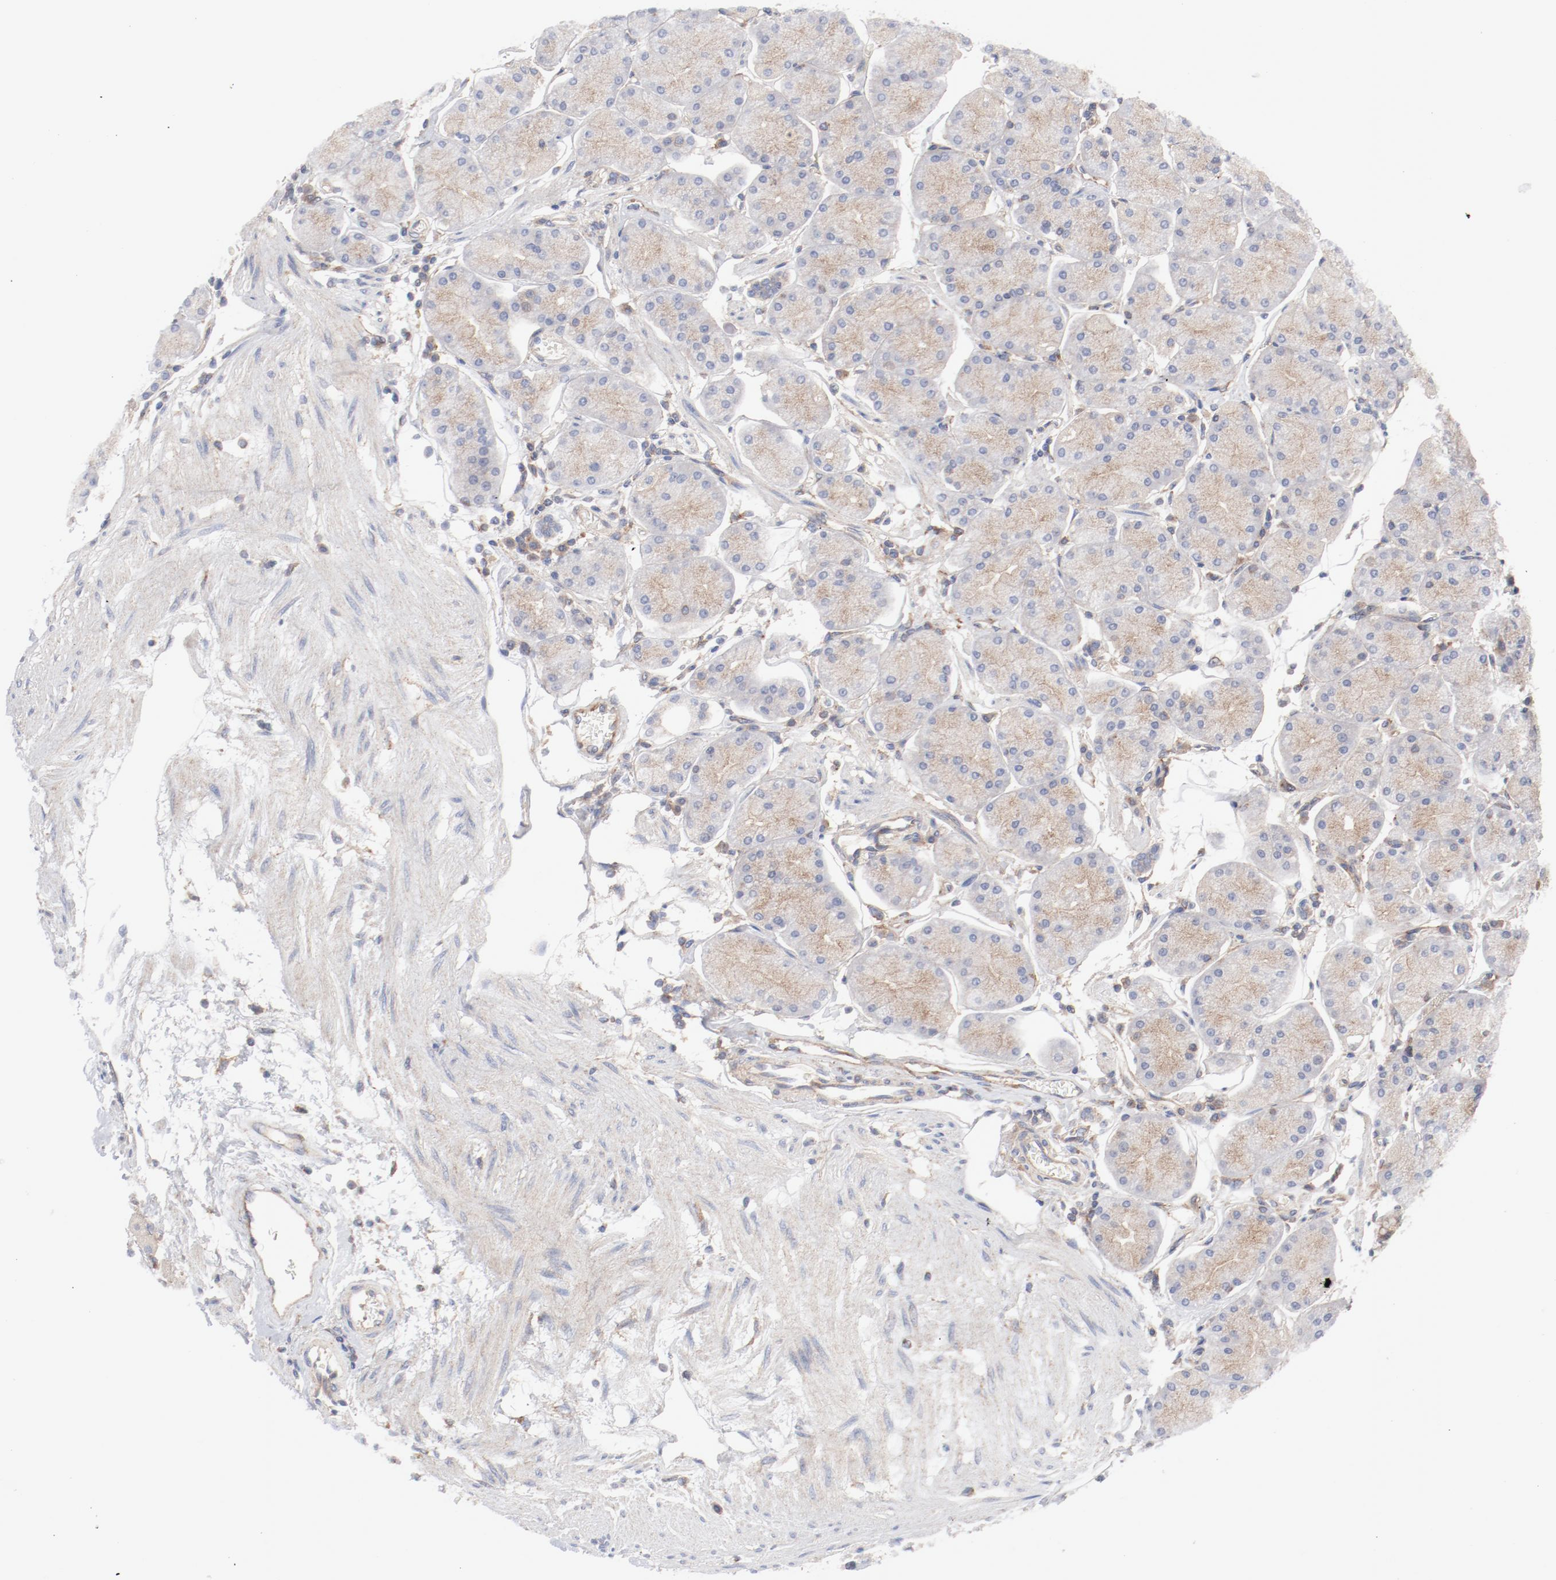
{"staining": {"intensity": "weak", "quantity": "25%-75%", "location": "cytoplasmic/membranous"}, "tissue": "stomach", "cell_type": "Glandular cells", "image_type": "normal", "snomed": [{"axis": "morphology", "description": "Normal tissue, NOS"}, {"axis": "topography", "description": "Stomach, upper"}, {"axis": "topography", "description": "Stomach"}], "caption": "Approximately 25%-75% of glandular cells in unremarkable stomach show weak cytoplasmic/membranous protein staining as visualized by brown immunohistochemical staining.", "gene": "AP2A1", "patient": {"sex": "male", "age": 76}}